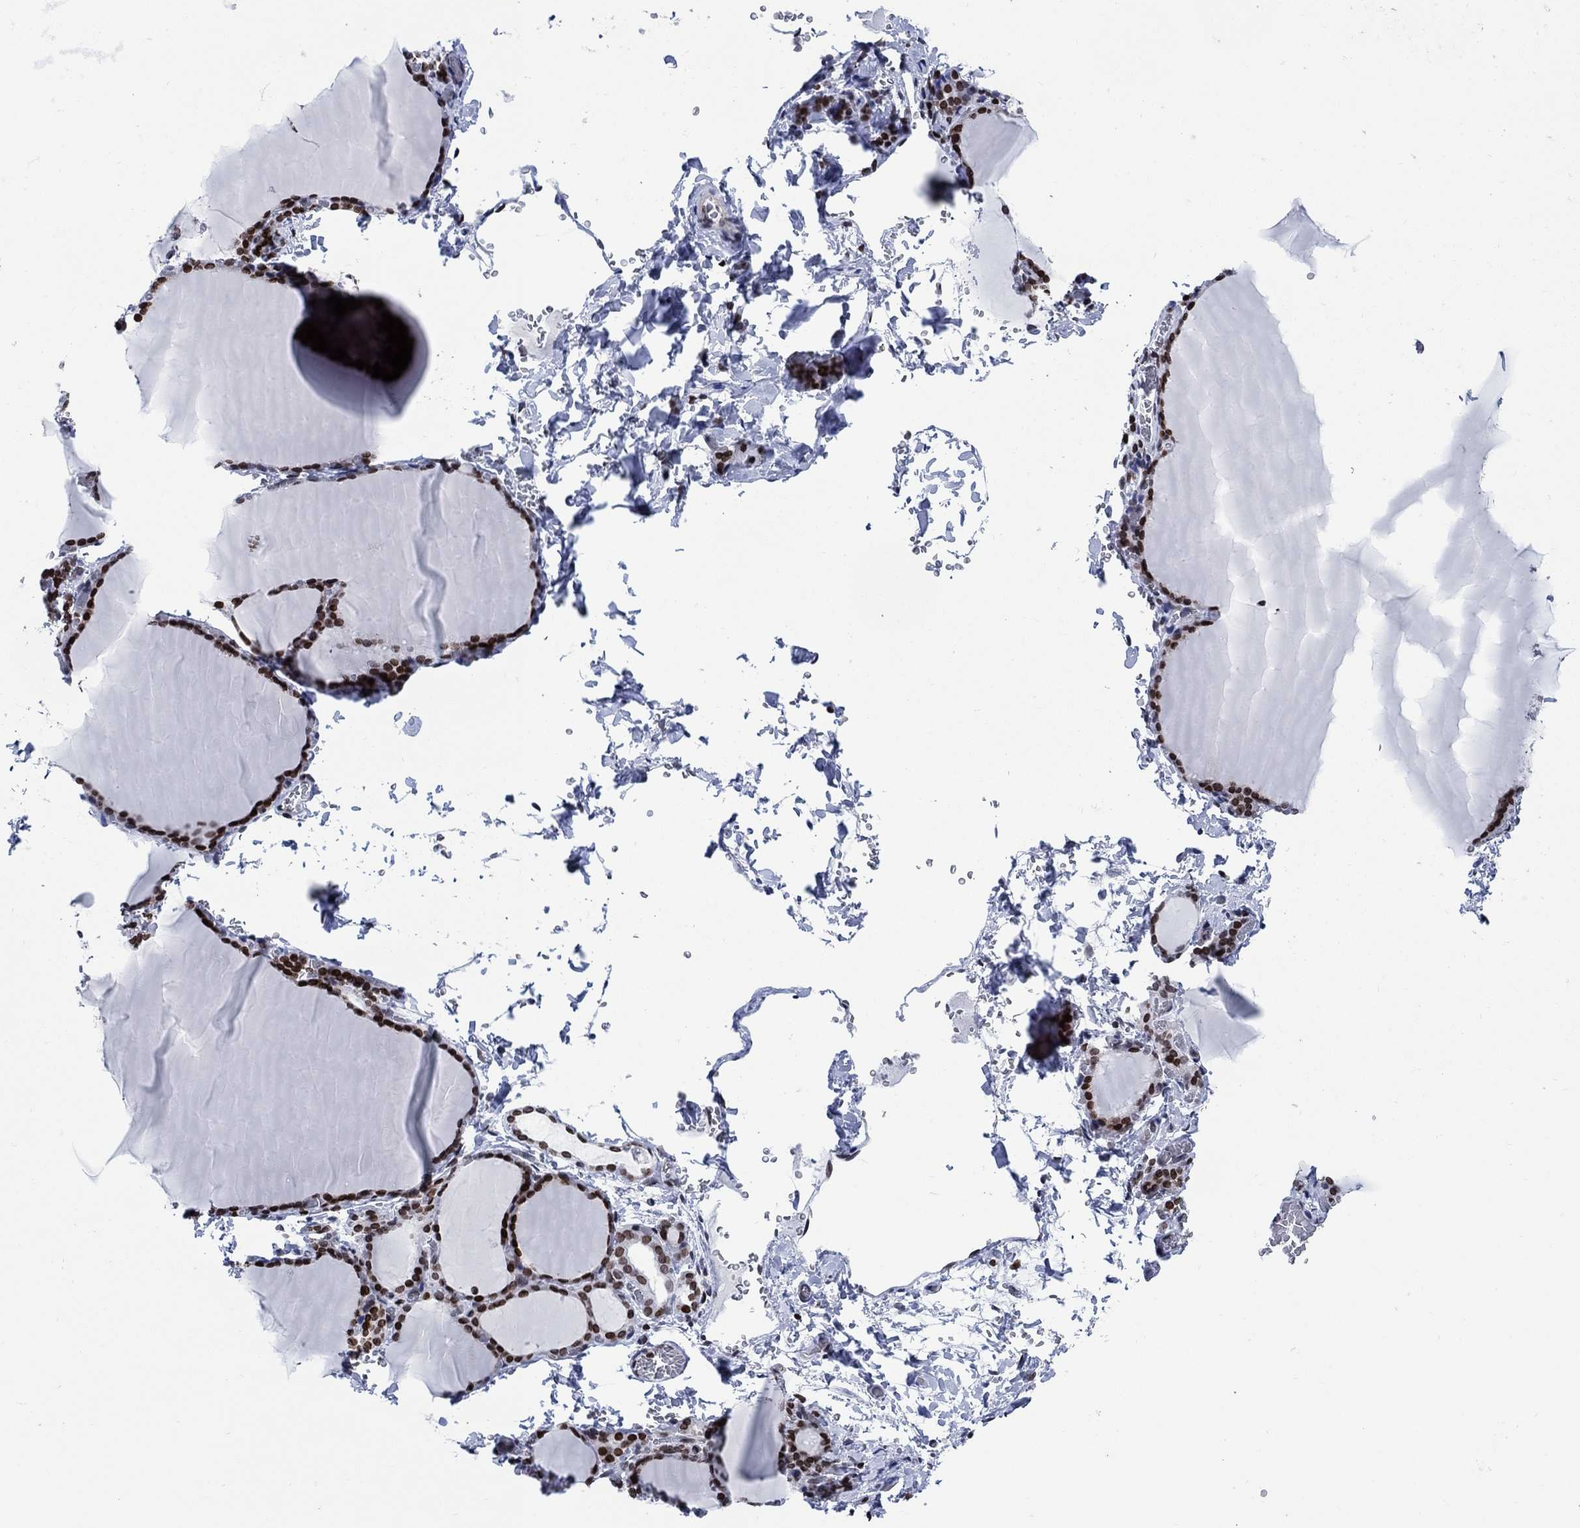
{"staining": {"intensity": "strong", "quantity": ">75%", "location": "nuclear"}, "tissue": "thyroid gland", "cell_type": "Glandular cells", "image_type": "normal", "snomed": [{"axis": "morphology", "description": "Normal tissue, NOS"}, {"axis": "morphology", "description": "Hyperplasia, NOS"}, {"axis": "topography", "description": "Thyroid gland"}], "caption": "Immunohistochemical staining of benign thyroid gland shows high levels of strong nuclear staining in approximately >75% of glandular cells. (IHC, brightfield microscopy, high magnification).", "gene": "HMGA1", "patient": {"sex": "female", "age": 27}}